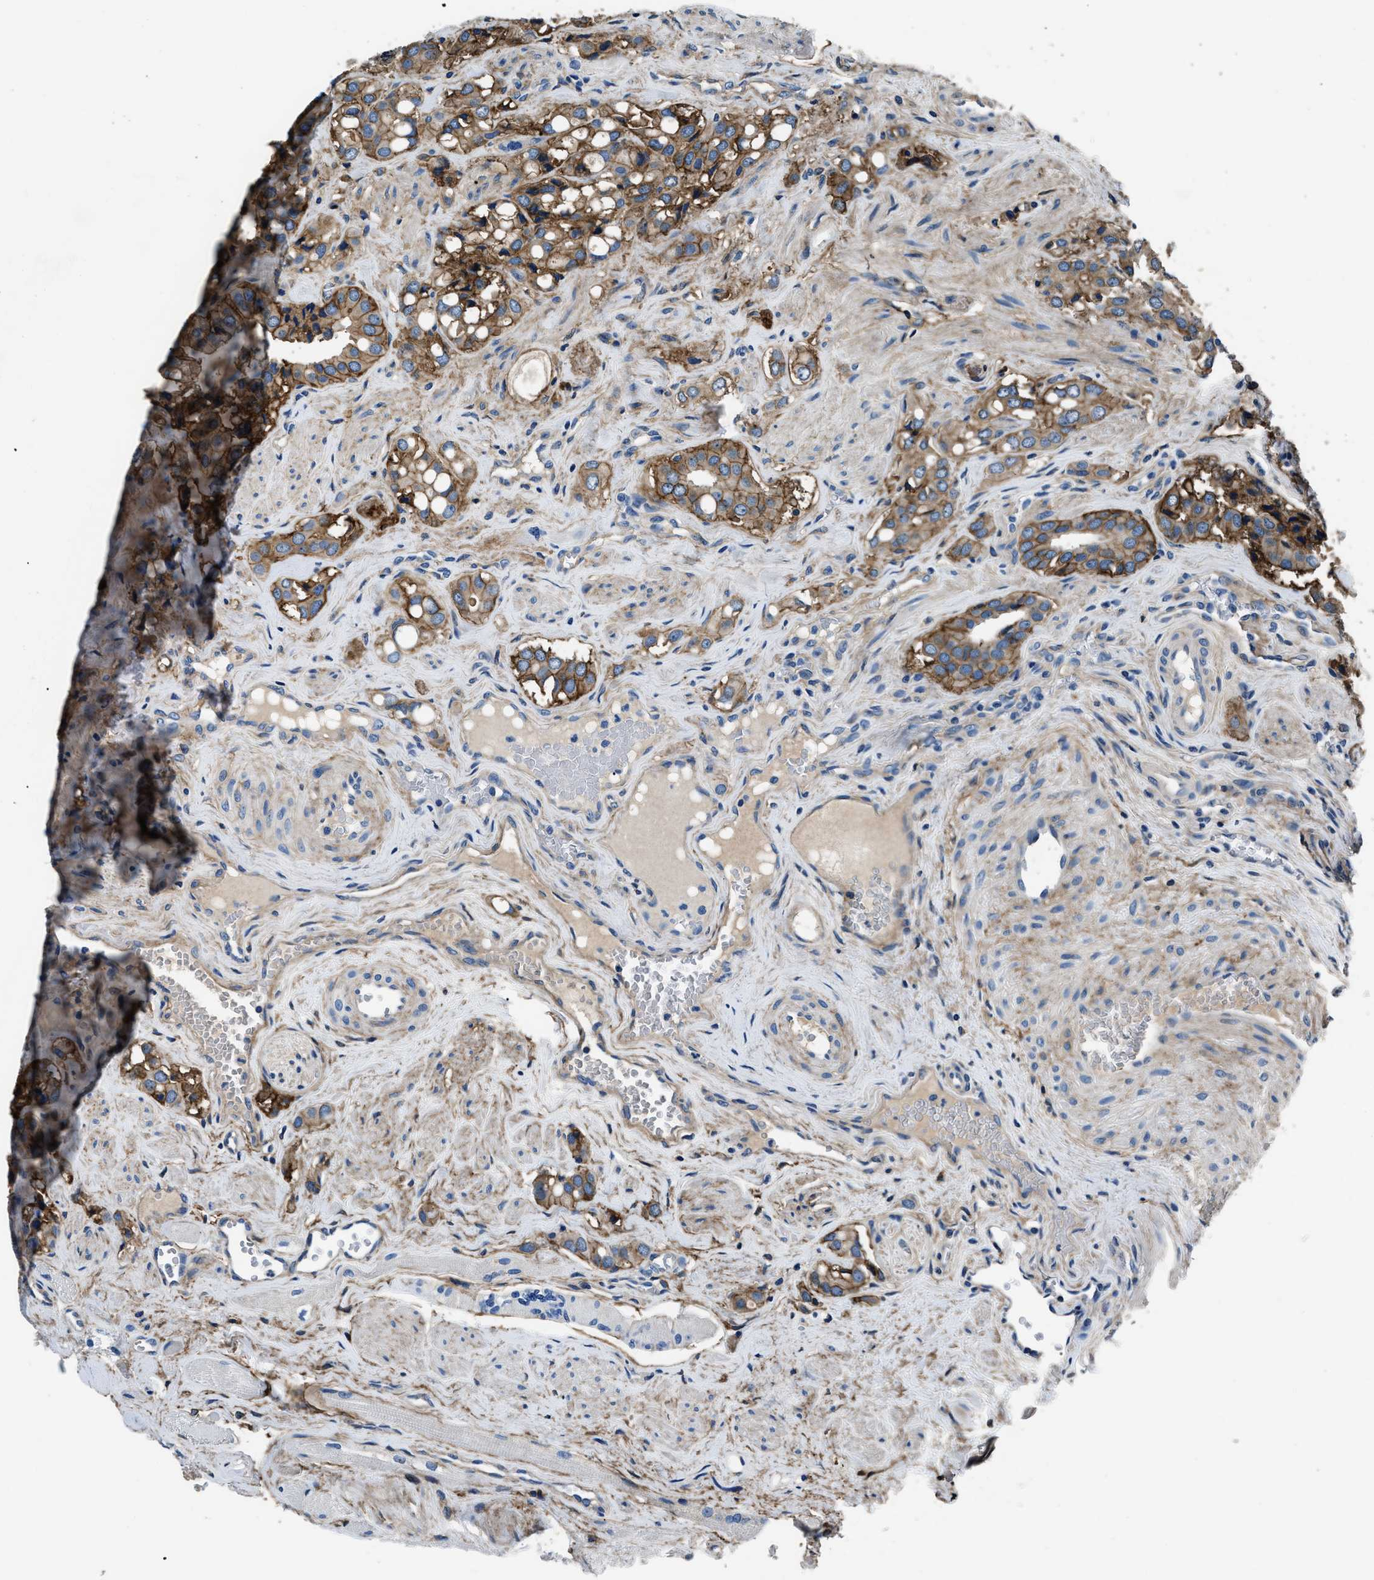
{"staining": {"intensity": "moderate", "quantity": ">75%", "location": "cytoplasmic/membranous"}, "tissue": "prostate cancer", "cell_type": "Tumor cells", "image_type": "cancer", "snomed": [{"axis": "morphology", "description": "Adenocarcinoma, High grade"}, {"axis": "topography", "description": "Prostate"}], "caption": "Human prostate cancer (high-grade adenocarcinoma) stained for a protein (brown) demonstrates moderate cytoplasmic/membranous positive expression in about >75% of tumor cells.", "gene": "CD276", "patient": {"sex": "male", "age": 52}}